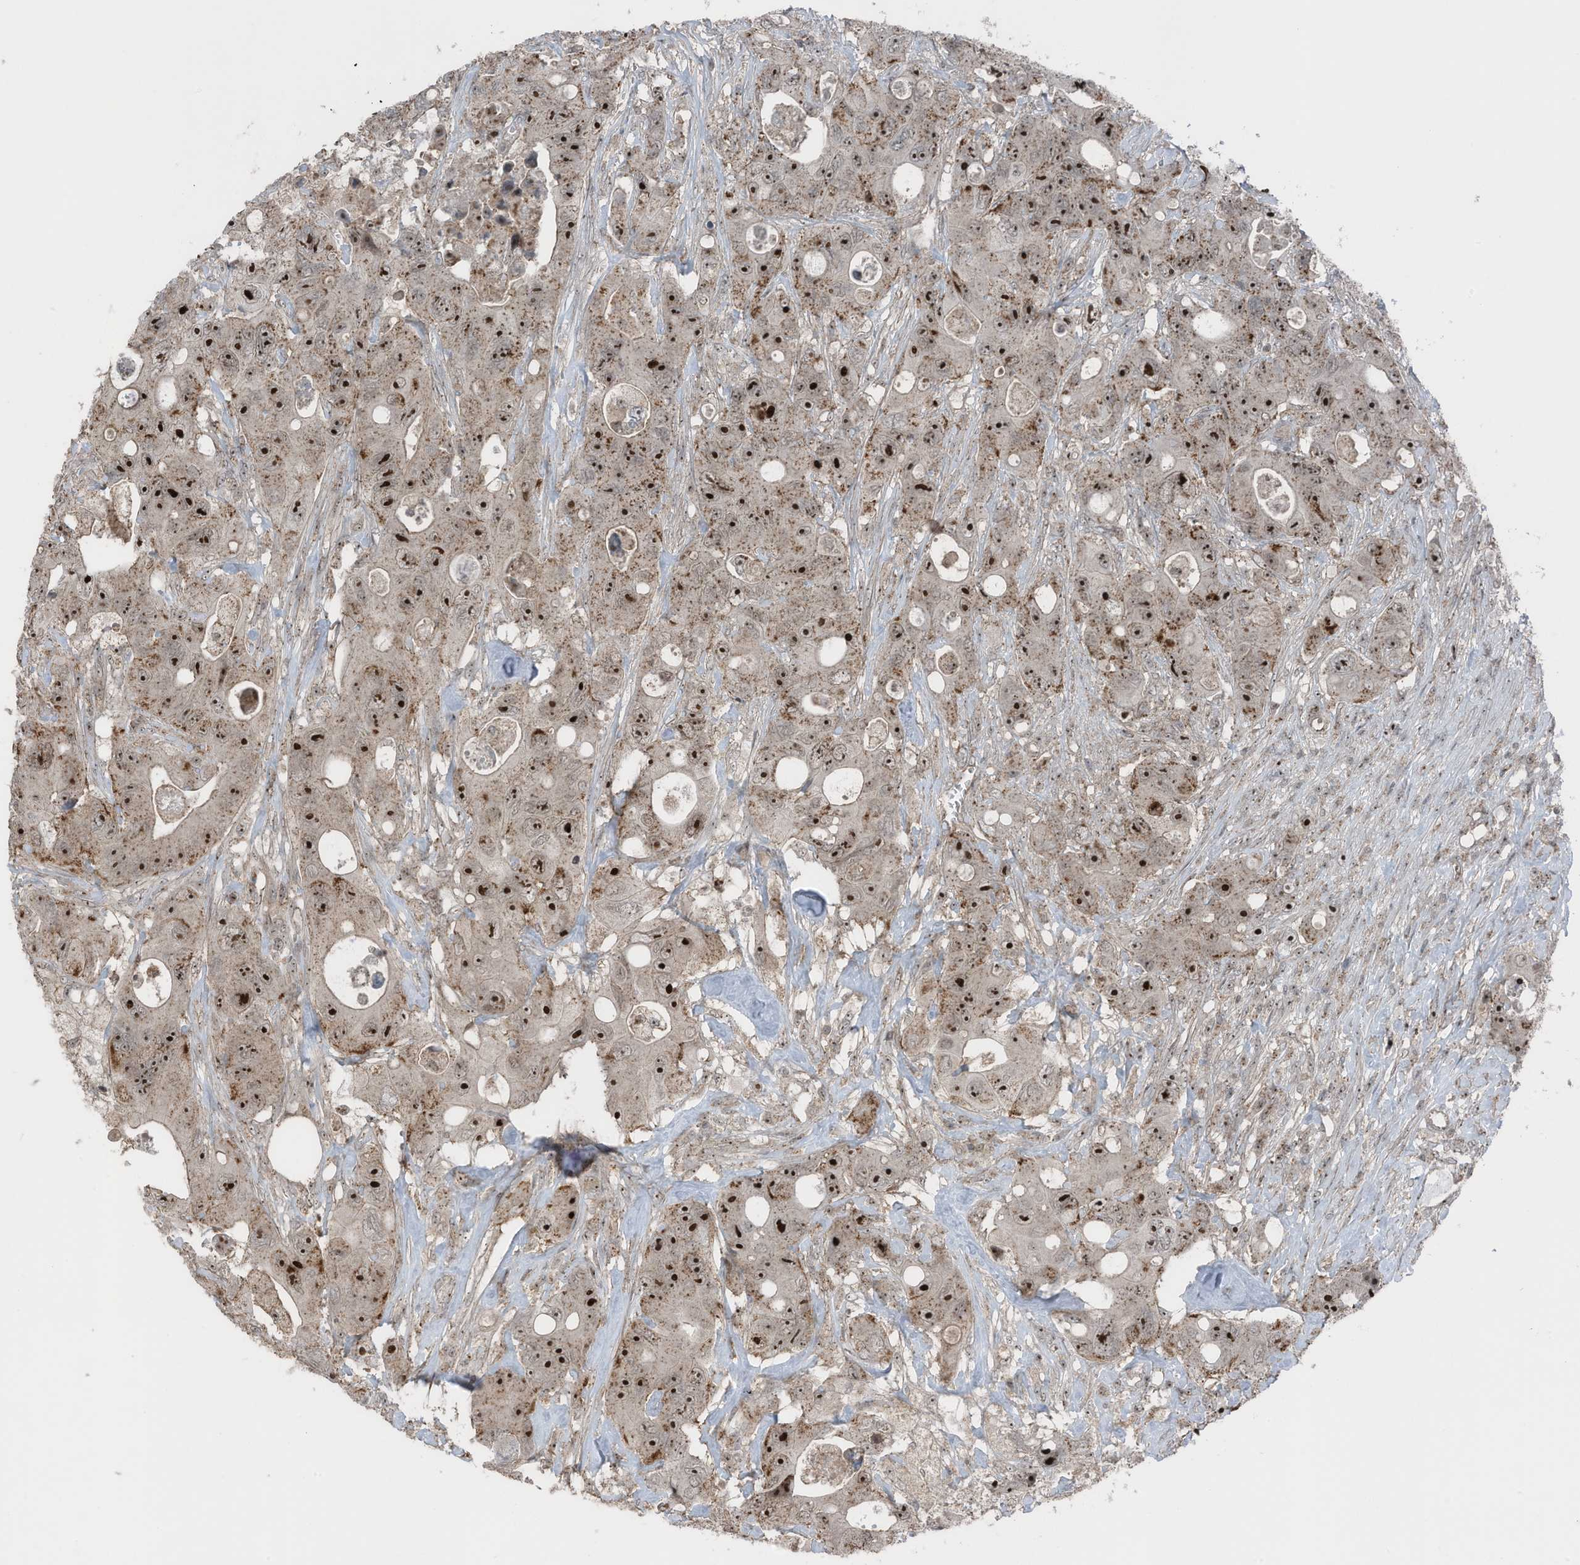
{"staining": {"intensity": "strong", "quantity": ">75%", "location": "nuclear"}, "tissue": "colorectal cancer", "cell_type": "Tumor cells", "image_type": "cancer", "snomed": [{"axis": "morphology", "description": "Adenocarcinoma, NOS"}, {"axis": "topography", "description": "Colon"}], "caption": "Adenocarcinoma (colorectal) stained for a protein (brown) displays strong nuclear positive positivity in approximately >75% of tumor cells.", "gene": "UTP3", "patient": {"sex": "female", "age": 46}}